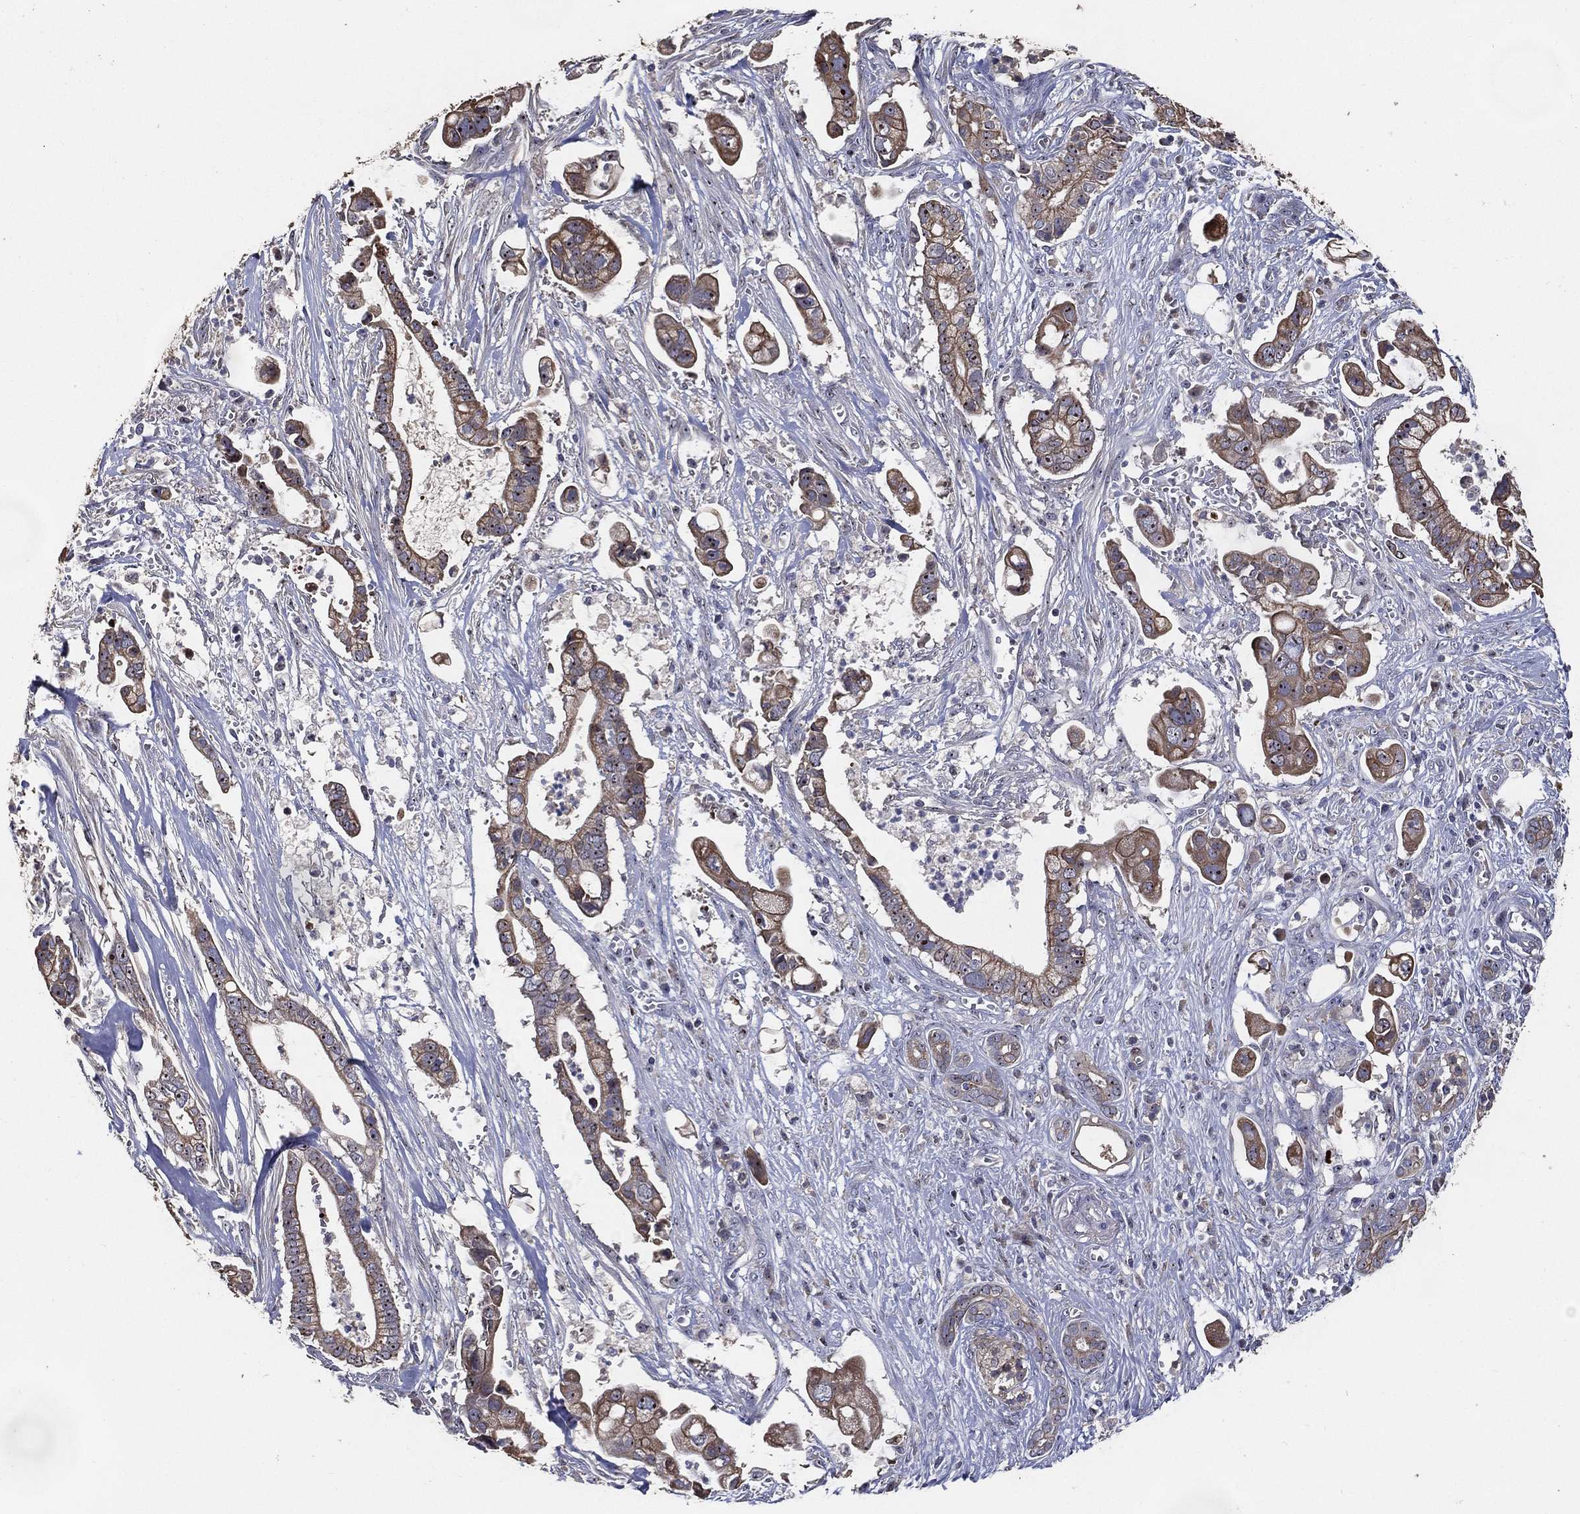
{"staining": {"intensity": "moderate", "quantity": "25%-75%", "location": "cytoplasmic/membranous"}, "tissue": "pancreatic cancer", "cell_type": "Tumor cells", "image_type": "cancer", "snomed": [{"axis": "morphology", "description": "Adenocarcinoma, NOS"}, {"axis": "topography", "description": "Pancreas"}], "caption": "The micrograph shows immunohistochemical staining of pancreatic cancer. There is moderate cytoplasmic/membranous staining is identified in approximately 25%-75% of tumor cells.", "gene": "EFNA1", "patient": {"sex": "male", "age": 61}}